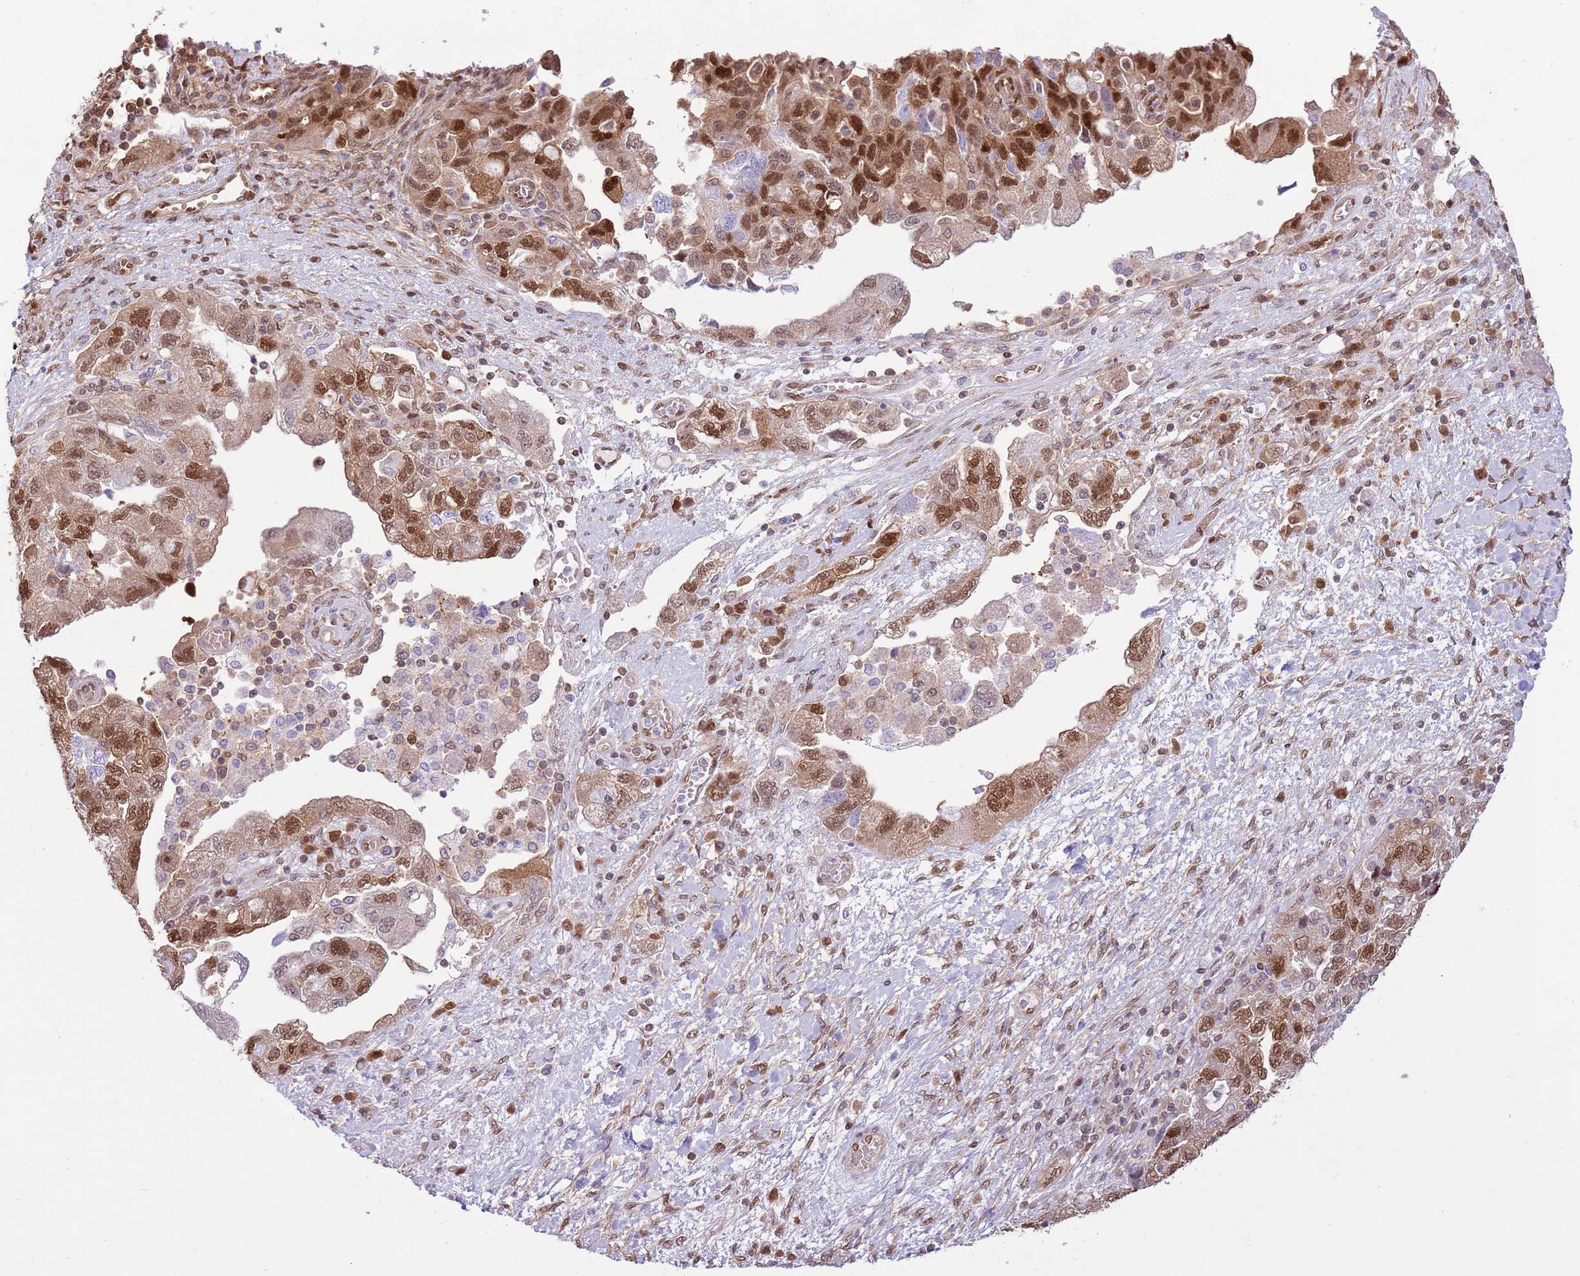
{"staining": {"intensity": "moderate", "quantity": ">75%", "location": "cytoplasmic/membranous,nuclear"}, "tissue": "ovarian cancer", "cell_type": "Tumor cells", "image_type": "cancer", "snomed": [{"axis": "morphology", "description": "Carcinoma, NOS"}, {"axis": "morphology", "description": "Cystadenocarcinoma, serous, NOS"}, {"axis": "topography", "description": "Ovary"}], "caption": "About >75% of tumor cells in carcinoma (ovarian) display moderate cytoplasmic/membranous and nuclear protein positivity as visualized by brown immunohistochemical staining.", "gene": "NSFL1C", "patient": {"sex": "female", "age": 69}}